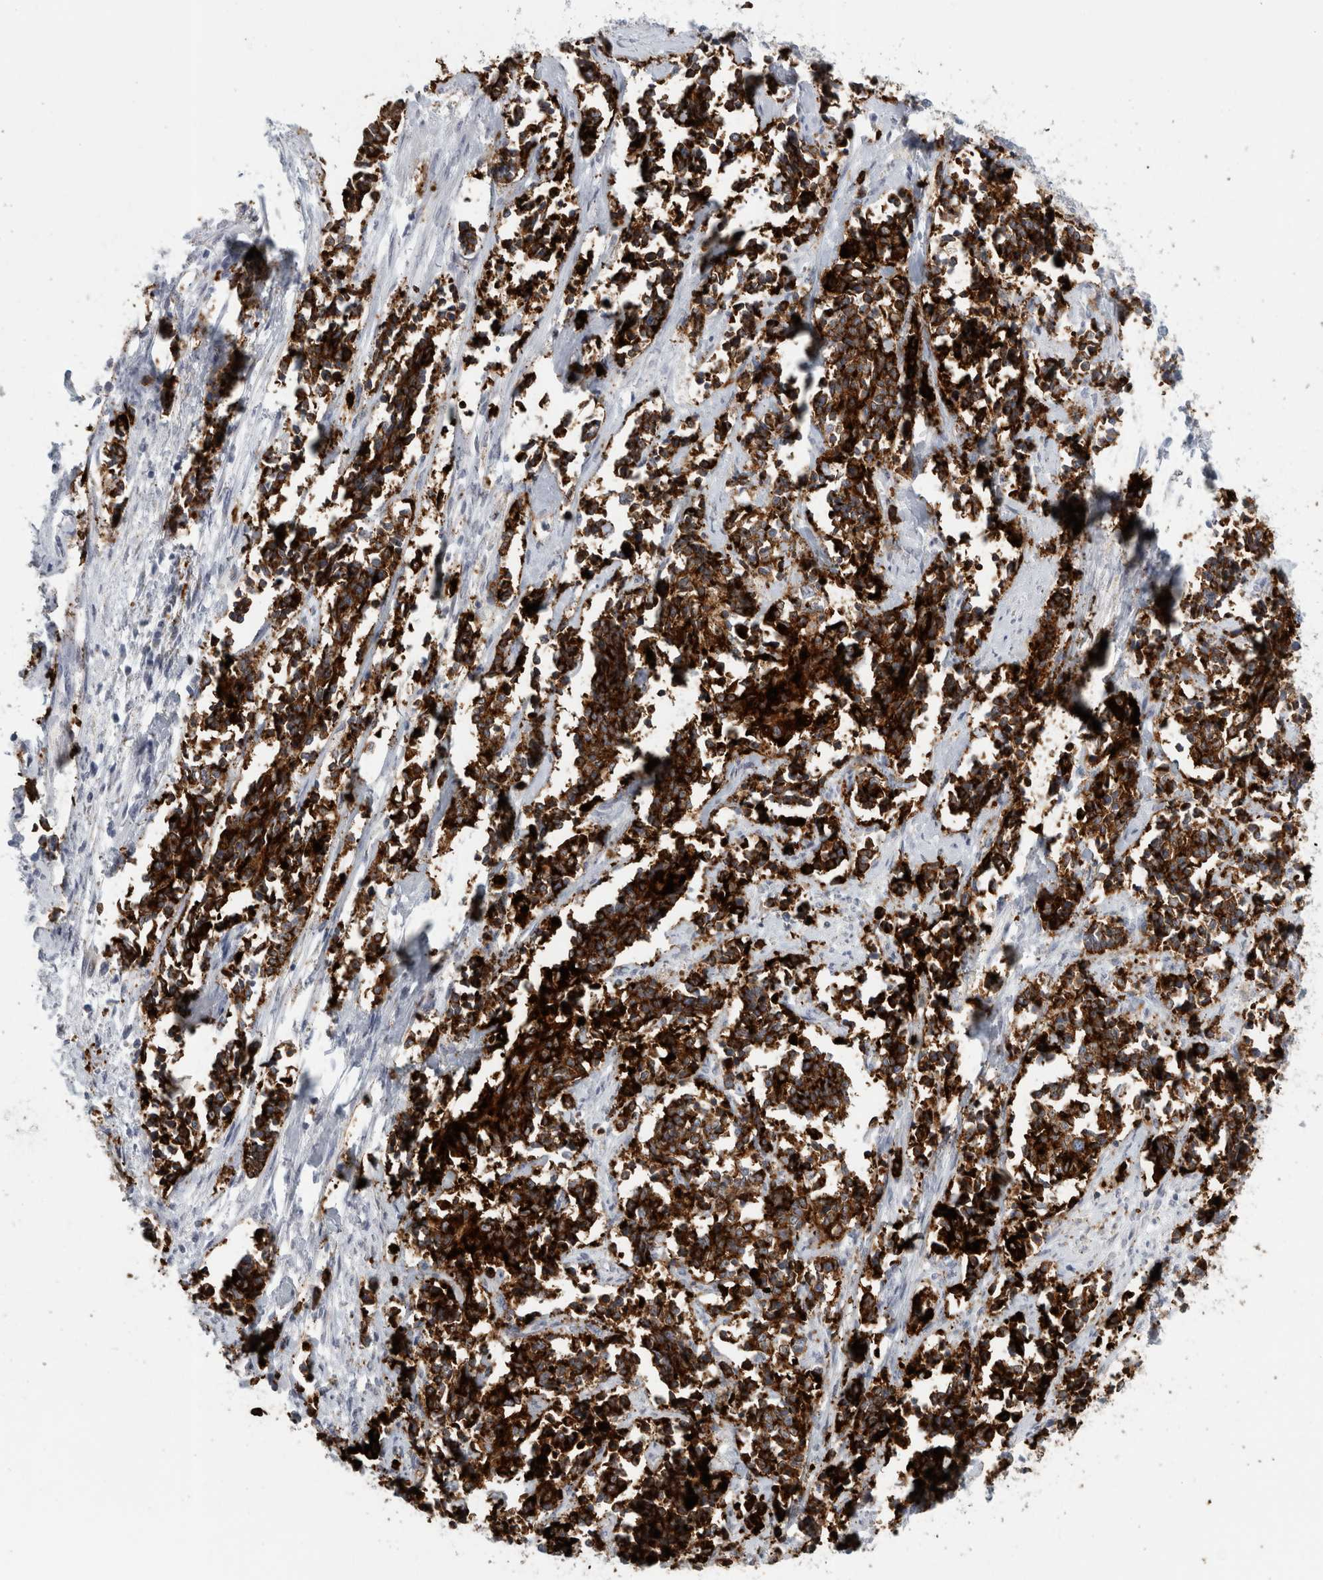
{"staining": {"intensity": "strong", "quantity": ">75%", "location": "cytoplasmic/membranous"}, "tissue": "cervical cancer", "cell_type": "Tumor cells", "image_type": "cancer", "snomed": [{"axis": "morphology", "description": "Squamous cell carcinoma, NOS"}, {"axis": "topography", "description": "Cervix"}], "caption": "Immunohistochemistry (IHC) image of human cervical cancer (squamous cell carcinoma) stained for a protein (brown), which shows high levels of strong cytoplasmic/membranous staining in about >75% of tumor cells.", "gene": "CPE", "patient": {"sex": "female", "age": 35}}